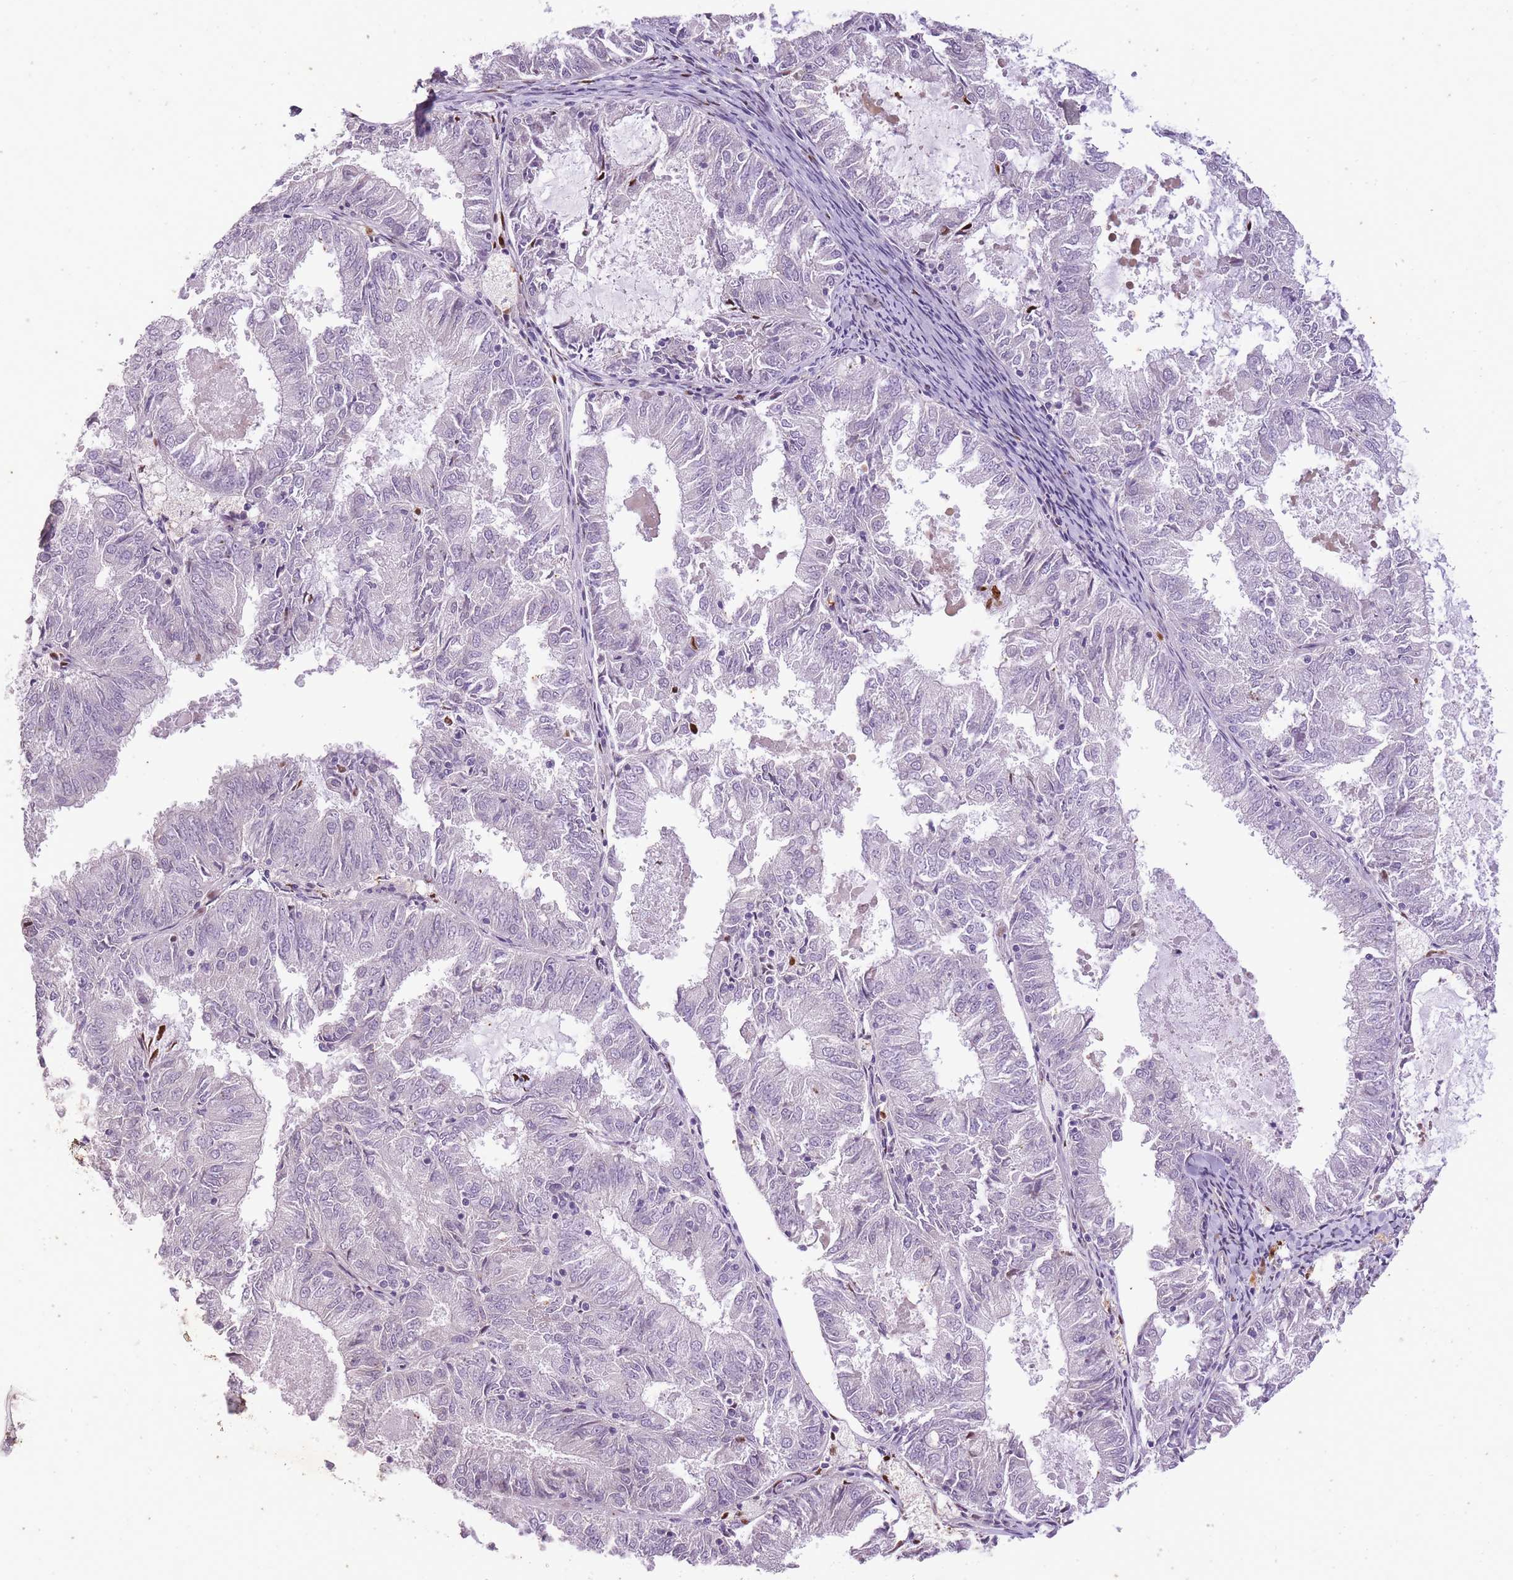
{"staining": {"intensity": "negative", "quantity": "none", "location": "none"}, "tissue": "endometrial cancer", "cell_type": "Tumor cells", "image_type": "cancer", "snomed": [{"axis": "morphology", "description": "Adenocarcinoma, NOS"}, {"axis": "topography", "description": "Endometrium"}], "caption": "DAB (3,3'-diaminobenzidine) immunohistochemical staining of human endometrial cancer (adenocarcinoma) demonstrates no significant positivity in tumor cells.", "gene": "CNTNAP3", "patient": {"sex": "female", "age": 57}}